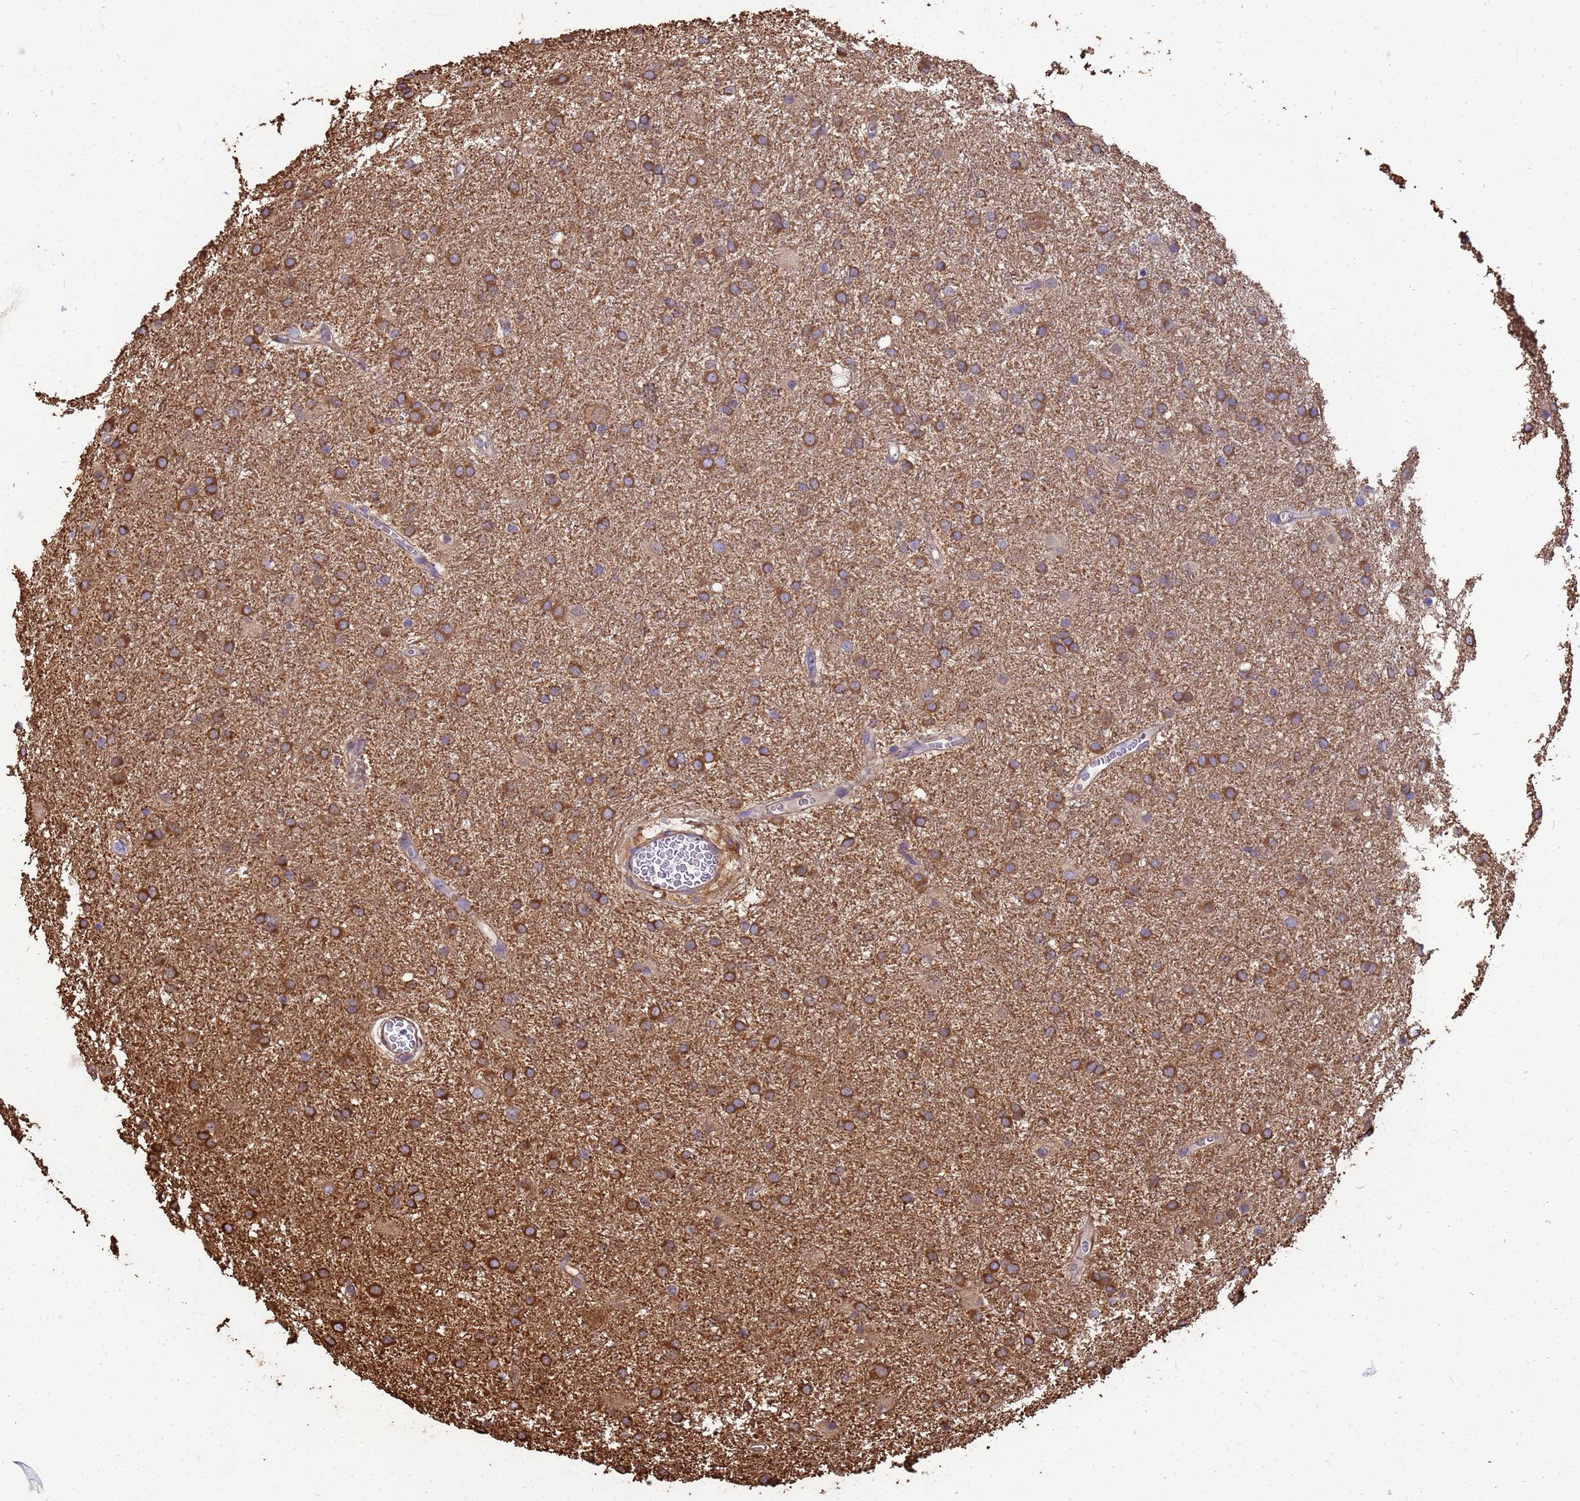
{"staining": {"intensity": "moderate", "quantity": ">75%", "location": "cytoplasmic/membranous"}, "tissue": "glioma", "cell_type": "Tumor cells", "image_type": "cancer", "snomed": [{"axis": "morphology", "description": "Glioma, malignant, High grade"}, {"axis": "topography", "description": "Brain"}], "caption": "Brown immunohistochemical staining in glioma displays moderate cytoplasmic/membranous positivity in approximately >75% of tumor cells.", "gene": "TUBB1", "patient": {"sex": "female", "age": 50}}